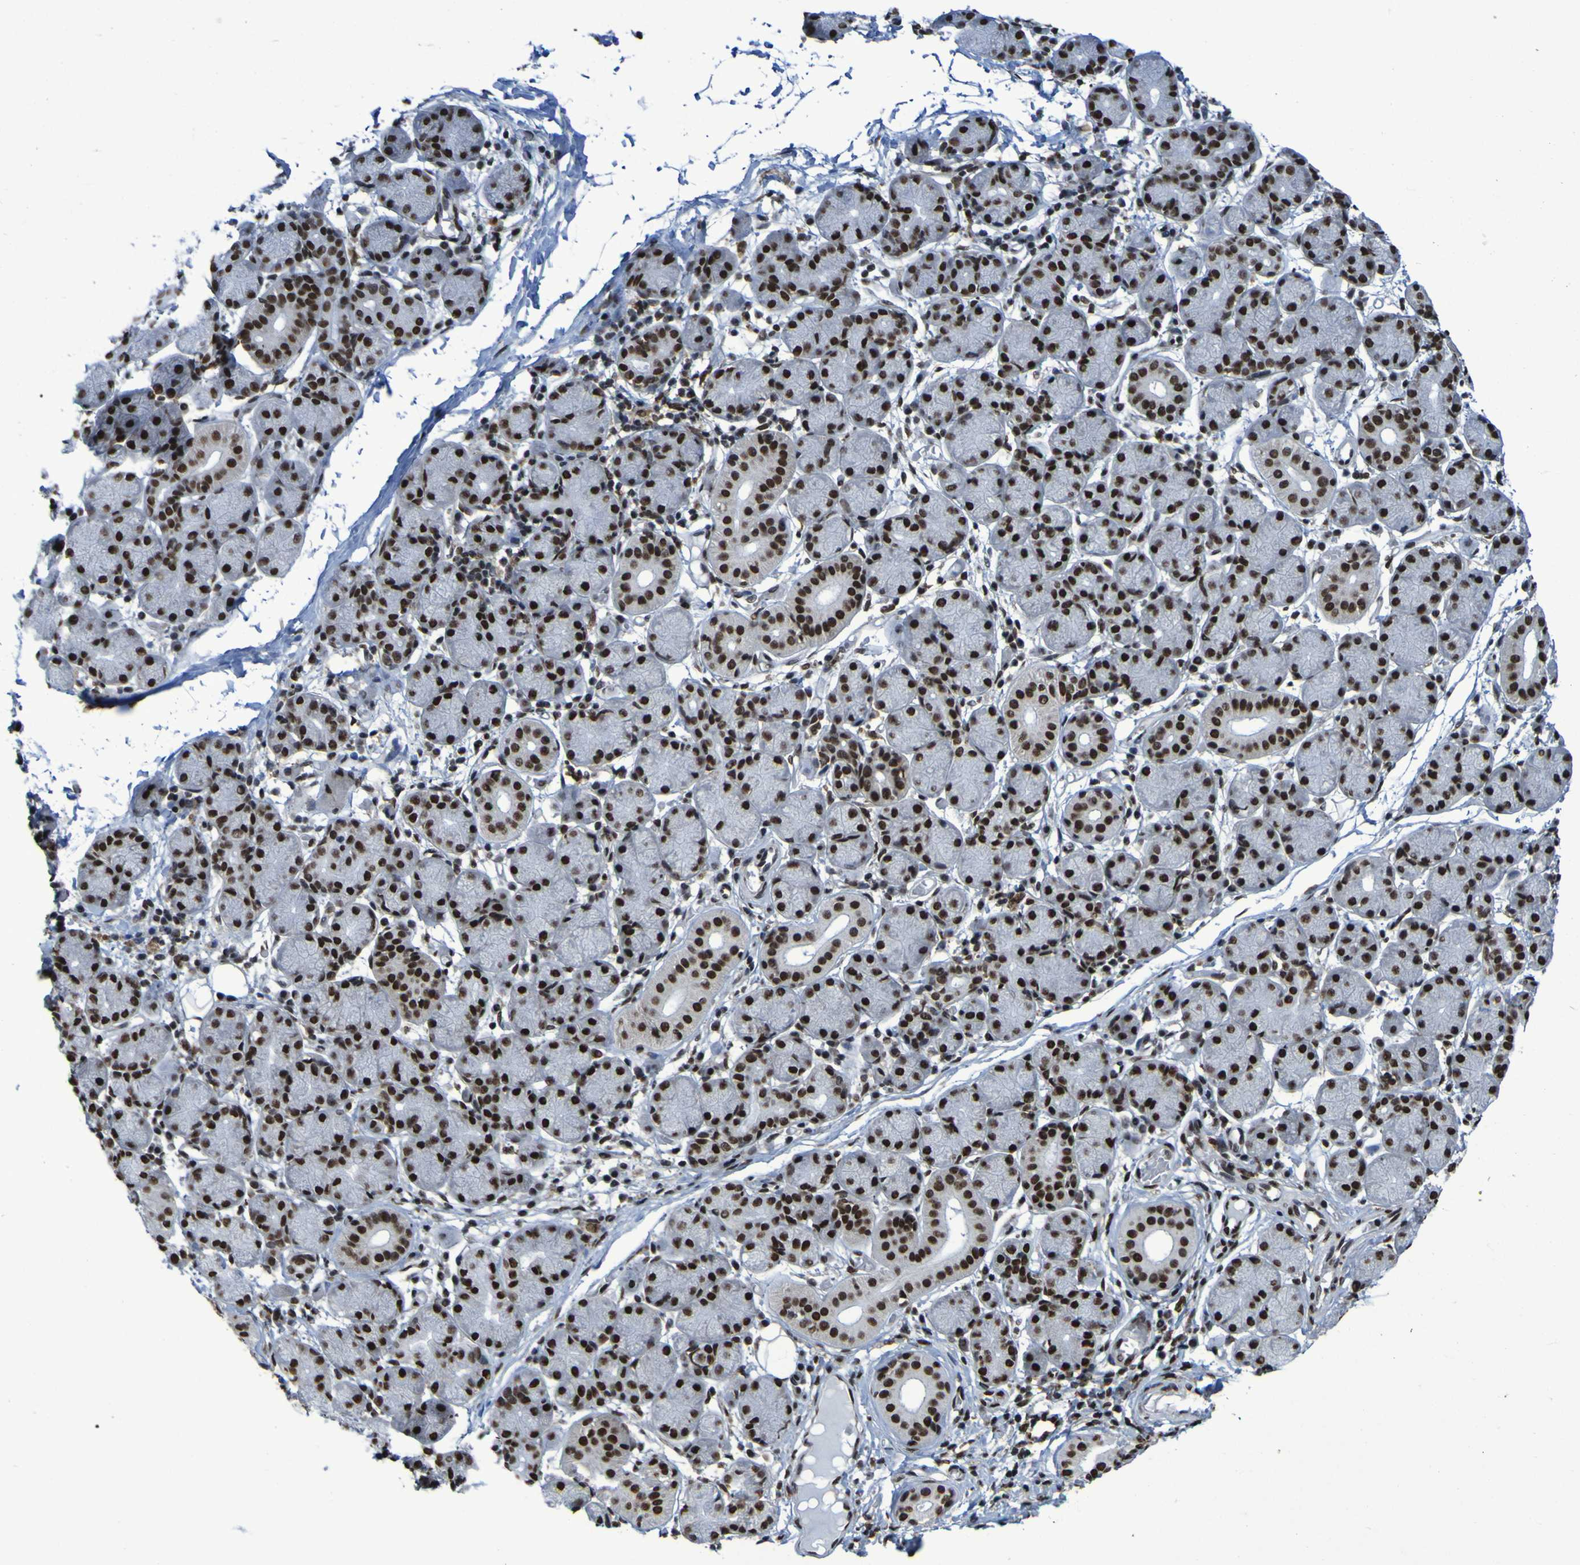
{"staining": {"intensity": "strong", "quantity": ">75%", "location": "nuclear"}, "tissue": "salivary gland", "cell_type": "Glandular cells", "image_type": "normal", "snomed": [{"axis": "morphology", "description": "Normal tissue, NOS"}, {"axis": "topography", "description": "Salivary gland"}], "caption": "Protein expression analysis of normal human salivary gland reveals strong nuclear positivity in about >75% of glandular cells. Ihc stains the protein in brown and the nuclei are stained blue.", "gene": "HNRNPR", "patient": {"sex": "female", "age": 24}}